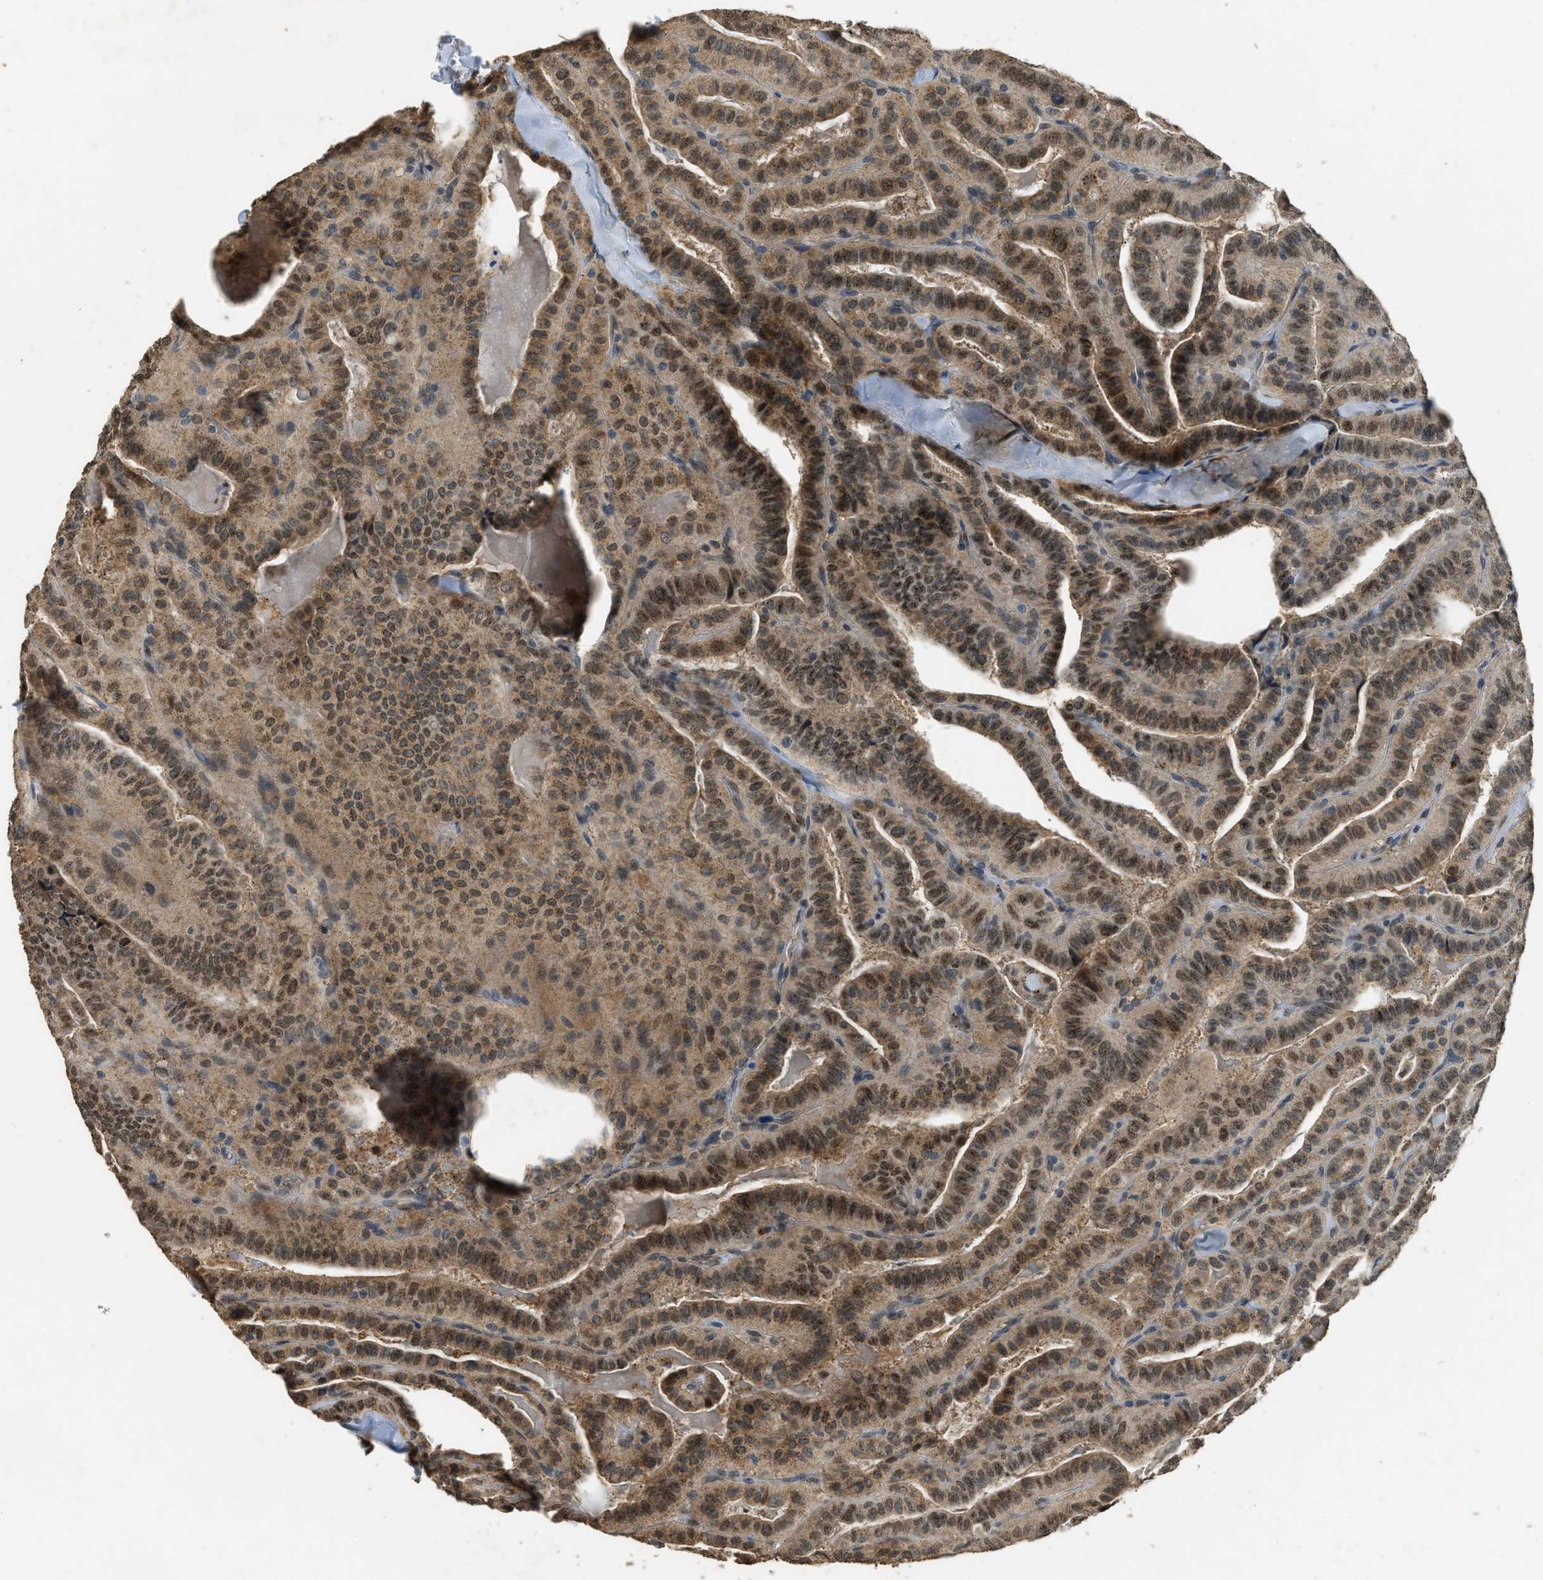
{"staining": {"intensity": "moderate", "quantity": ">75%", "location": "cytoplasmic/membranous,nuclear"}, "tissue": "thyroid cancer", "cell_type": "Tumor cells", "image_type": "cancer", "snomed": [{"axis": "morphology", "description": "Papillary adenocarcinoma, NOS"}, {"axis": "topography", "description": "Thyroid gland"}], "caption": "Human papillary adenocarcinoma (thyroid) stained with a brown dye exhibits moderate cytoplasmic/membranous and nuclear positive staining in about >75% of tumor cells.", "gene": "IPO7", "patient": {"sex": "male", "age": 77}}